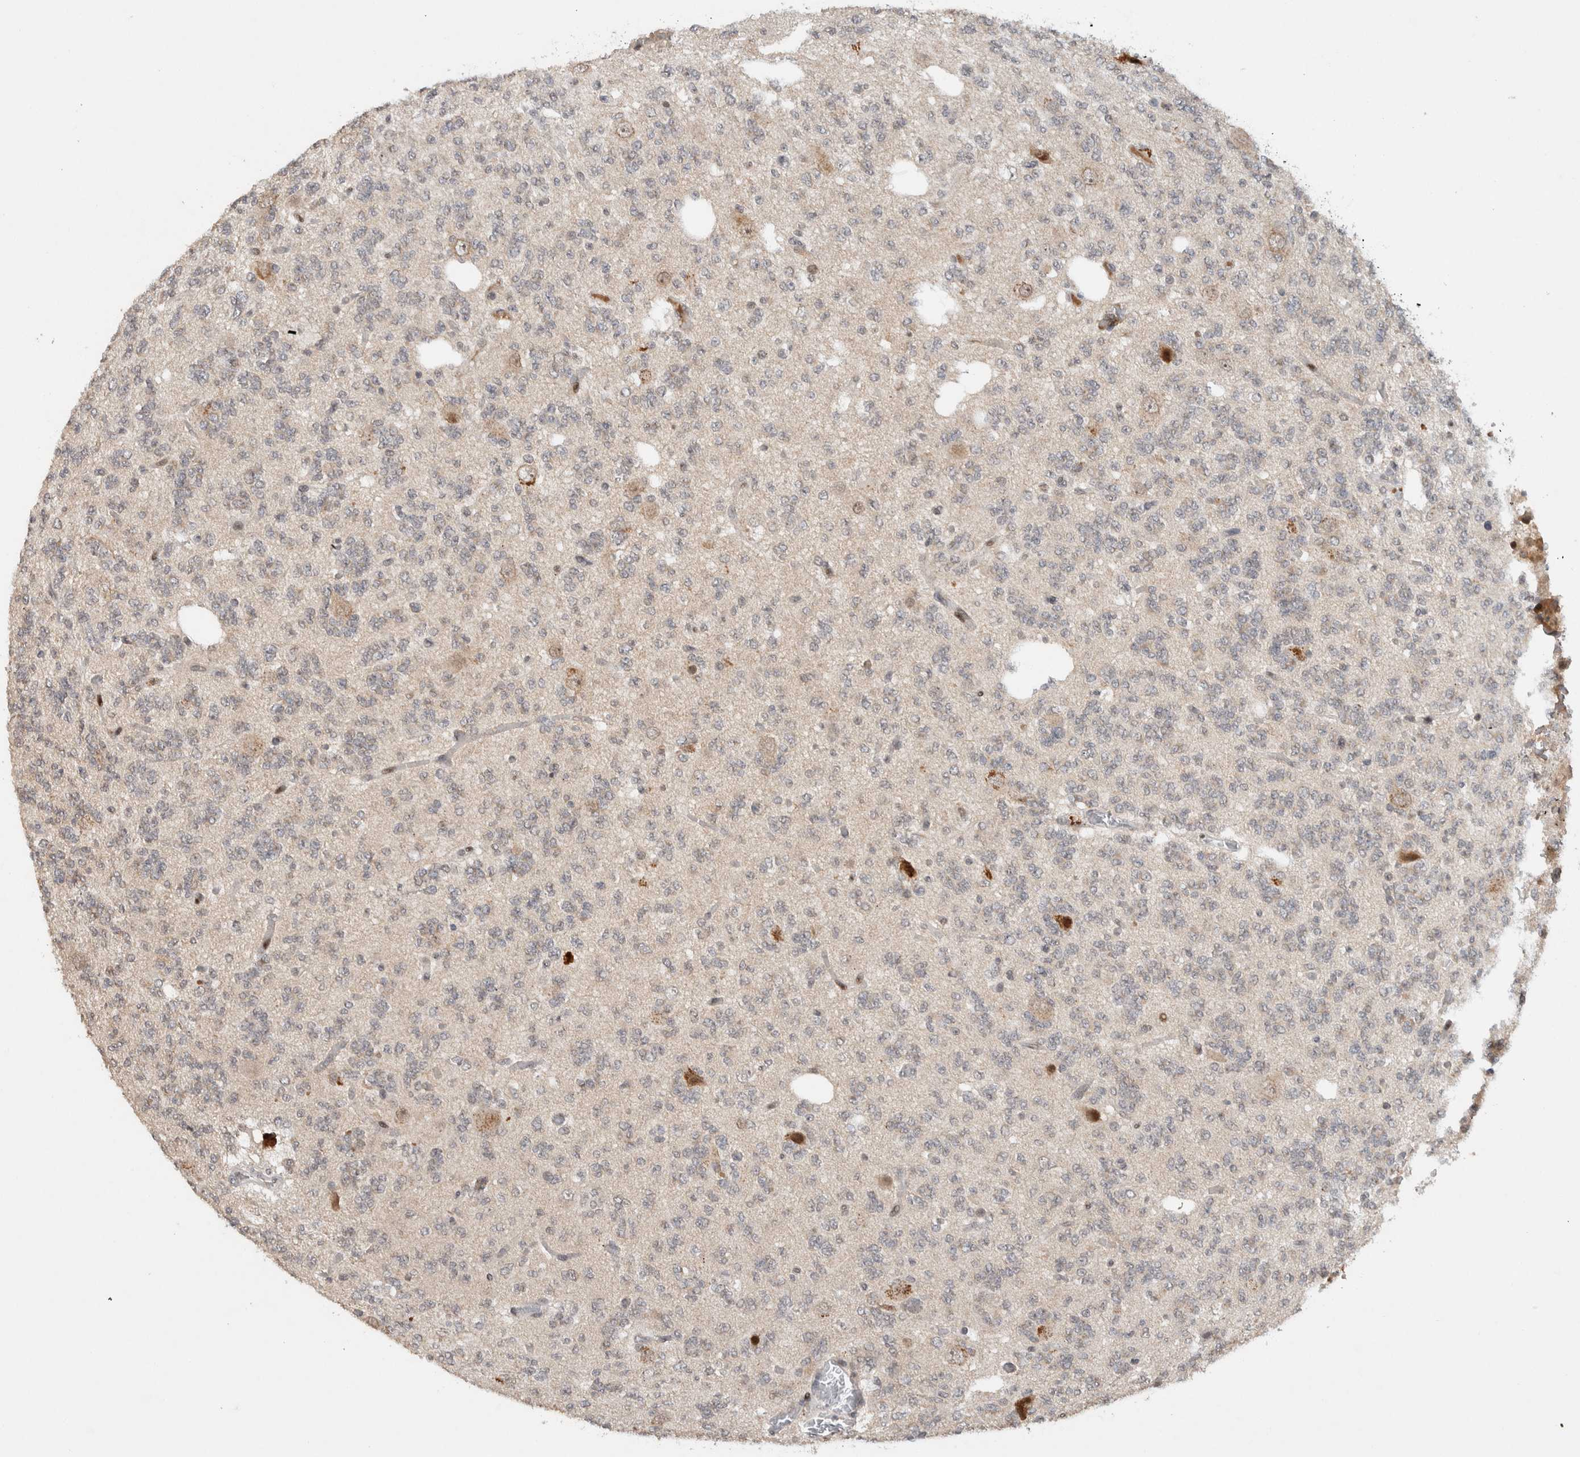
{"staining": {"intensity": "weak", "quantity": "<25%", "location": "nuclear"}, "tissue": "glioma", "cell_type": "Tumor cells", "image_type": "cancer", "snomed": [{"axis": "morphology", "description": "Glioma, malignant, Low grade"}, {"axis": "topography", "description": "Brain"}], "caption": "The immunohistochemistry (IHC) histopathology image has no significant positivity in tumor cells of malignant glioma (low-grade) tissue.", "gene": "ZNF521", "patient": {"sex": "male", "age": 38}}